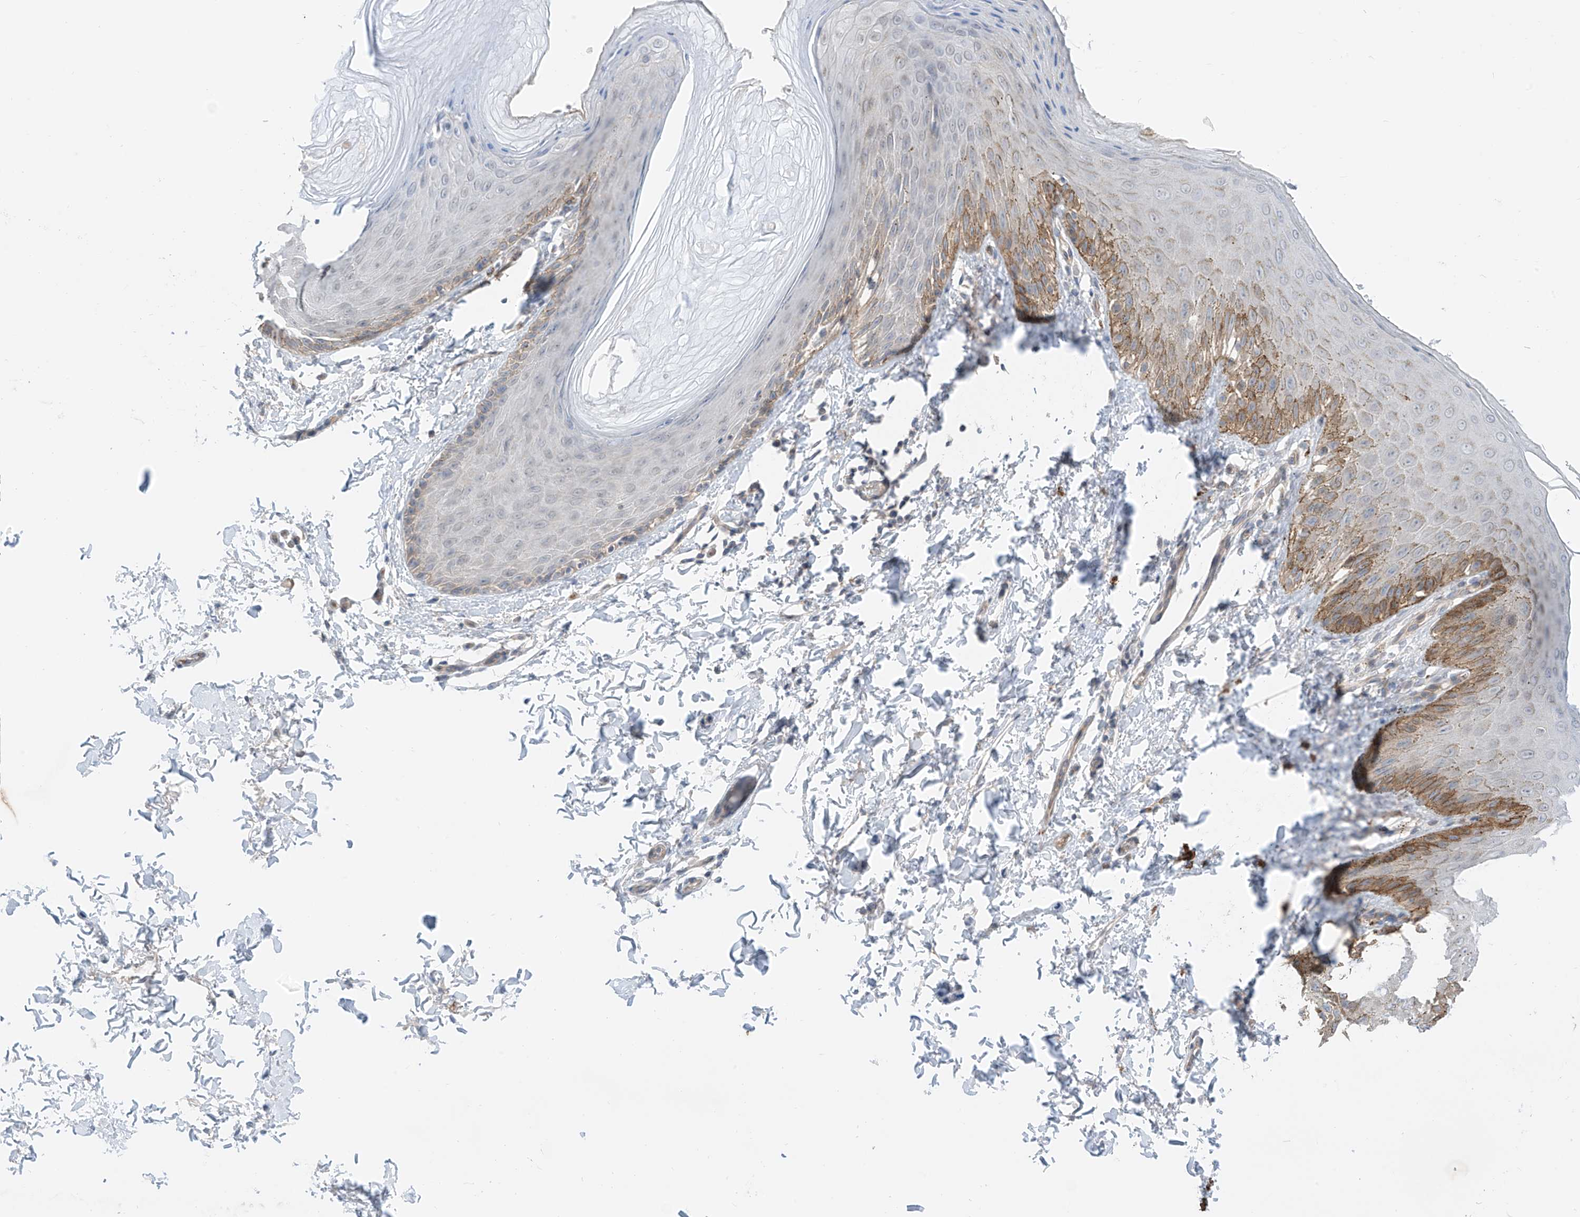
{"staining": {"intensity": "moderate", "quantity": "25%-75%", "location": "cytoplasmic/membranous"}, "tissue": "skin", "cell_type": "Epidermal cells", "image_type": "normal", "snomed": [{"axis": "morphology", "description": "Normal tissue, NOS"}, {"axis": "topography", "description": "Anal"}], "caption": "Unremarkable skin displays moderate cytoplasmic/membranous staining in about 25%-75% of epidermal cells, visualized by immunohistochemistry. Nuclei are stained in blue.", "gene": "ABLIM2", "patient": {"sex": "male", "age": 44}}